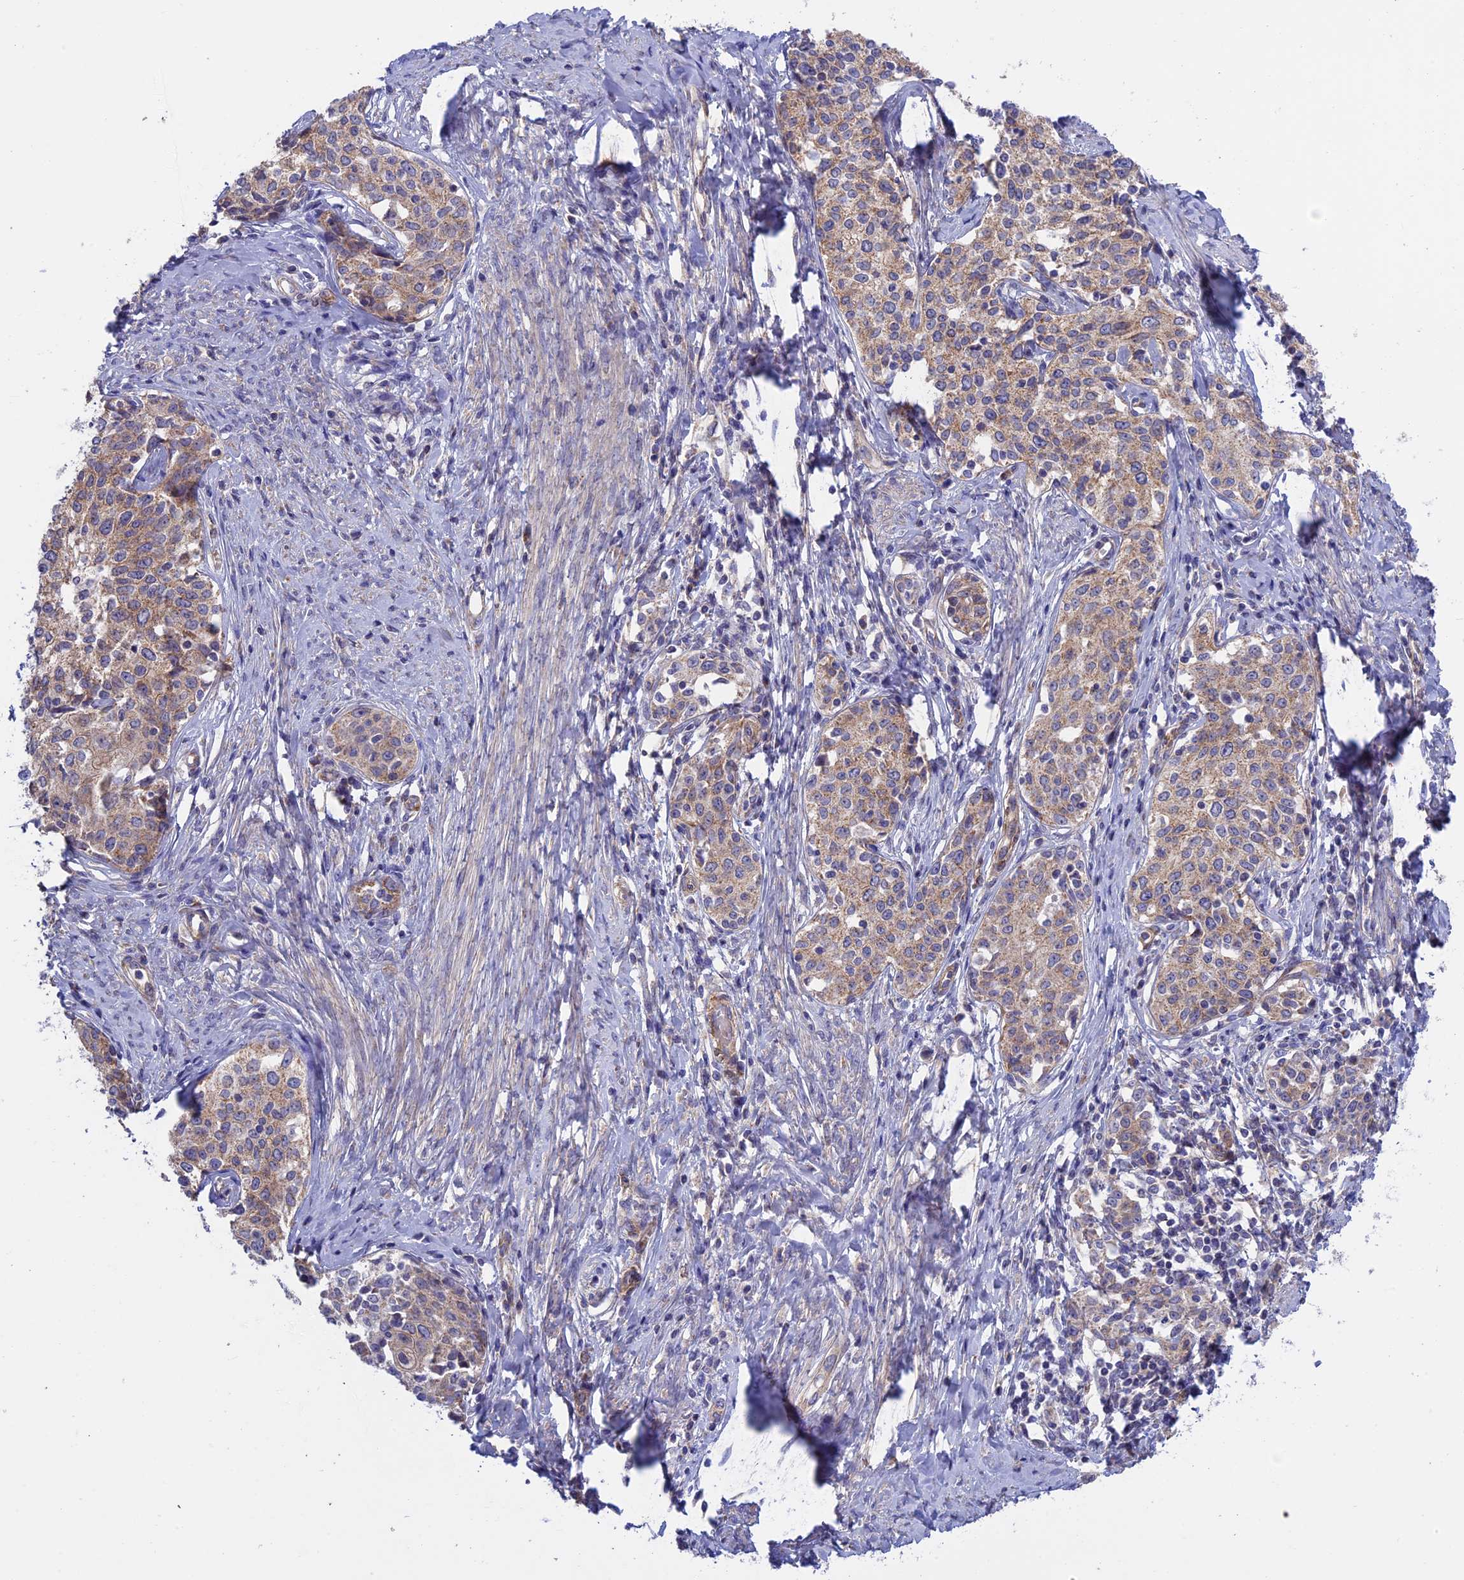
{"staining": {"intensity": "moderate", "quantity": ">75%", "location": "cytoplasmic/membranous"}, "tissue": "cervical cancer", "cell_type": "Tumor cells", "image_type": "cancer", "snomed": [{"axis": "morphology", "description": "Squamous cell carcinoma, NOS"}, {"axis": "morphology", "description": "Adenocarcinoma, NOS"}, {"axis": "topography", "description": "Cervix"}], "caption": "Immunohistochemical staining of human cervical squamous cell carcinoma reveals moderate cytoplasmic/membranous protein expression in approximately >75% of tumor cells.", "gene": "ETFDH", "patient": {"sex": "female", "age": 52}}